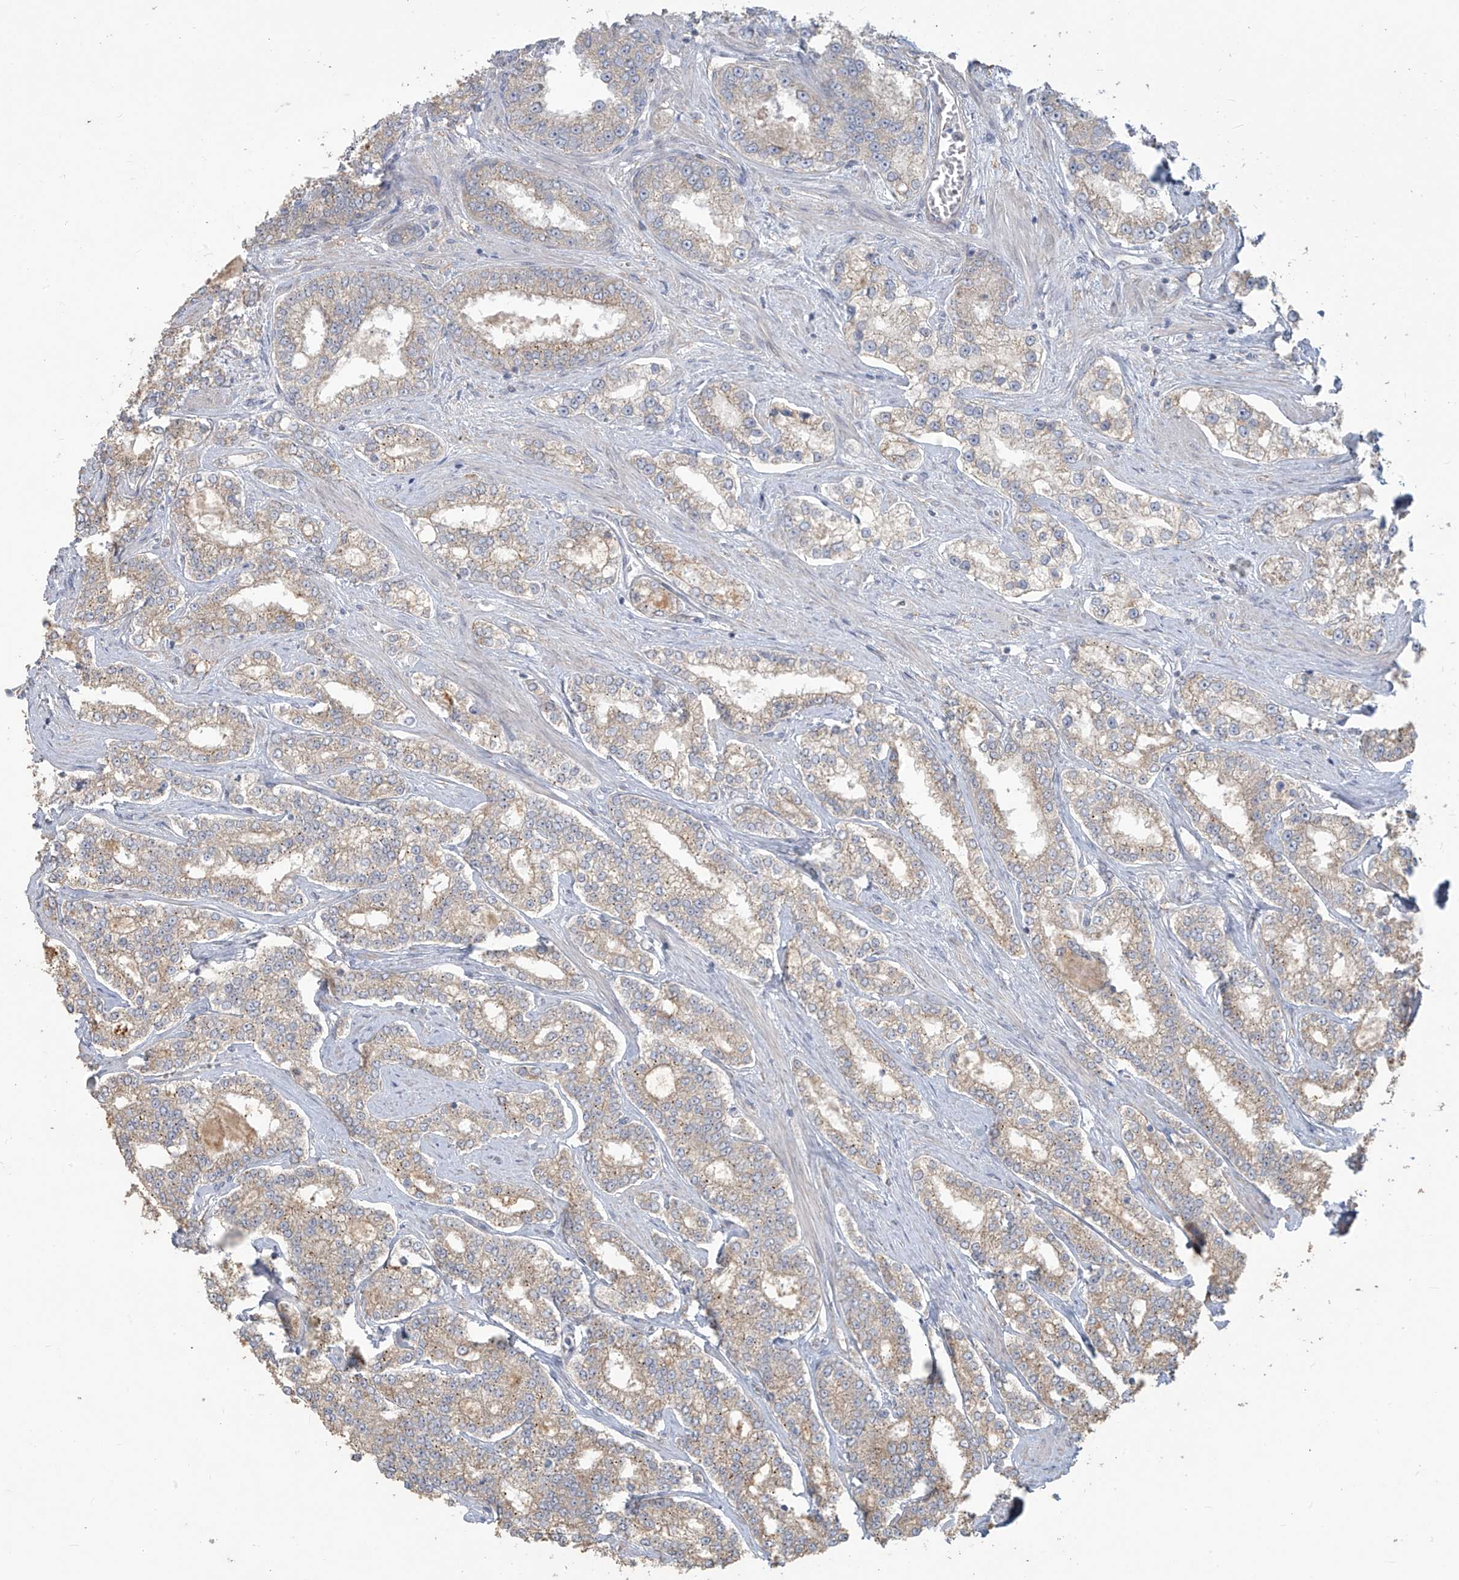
{"staining": {"intensity": "weak", "quantity": "<25%", "location": "cytoplasmic/membranous"}, "tissue": "prostate cancer", "cell_type": "Tumor cells", "image_type": "cancer", "snomed": [{"axis": "morphology", "description": "Normal tissue, NOS"}, {"axis": "morphology", "description": "Adenocarcinoma, High grade"}, {"axis": "topography", "description": "Prostate"}], "caption": "There is no significant positivity in tumor cells of prostate cancer (adenocarcinoma (high-grade)).", "gene": "MAGIX", "patient": {"sex": "male", "age": 83}}